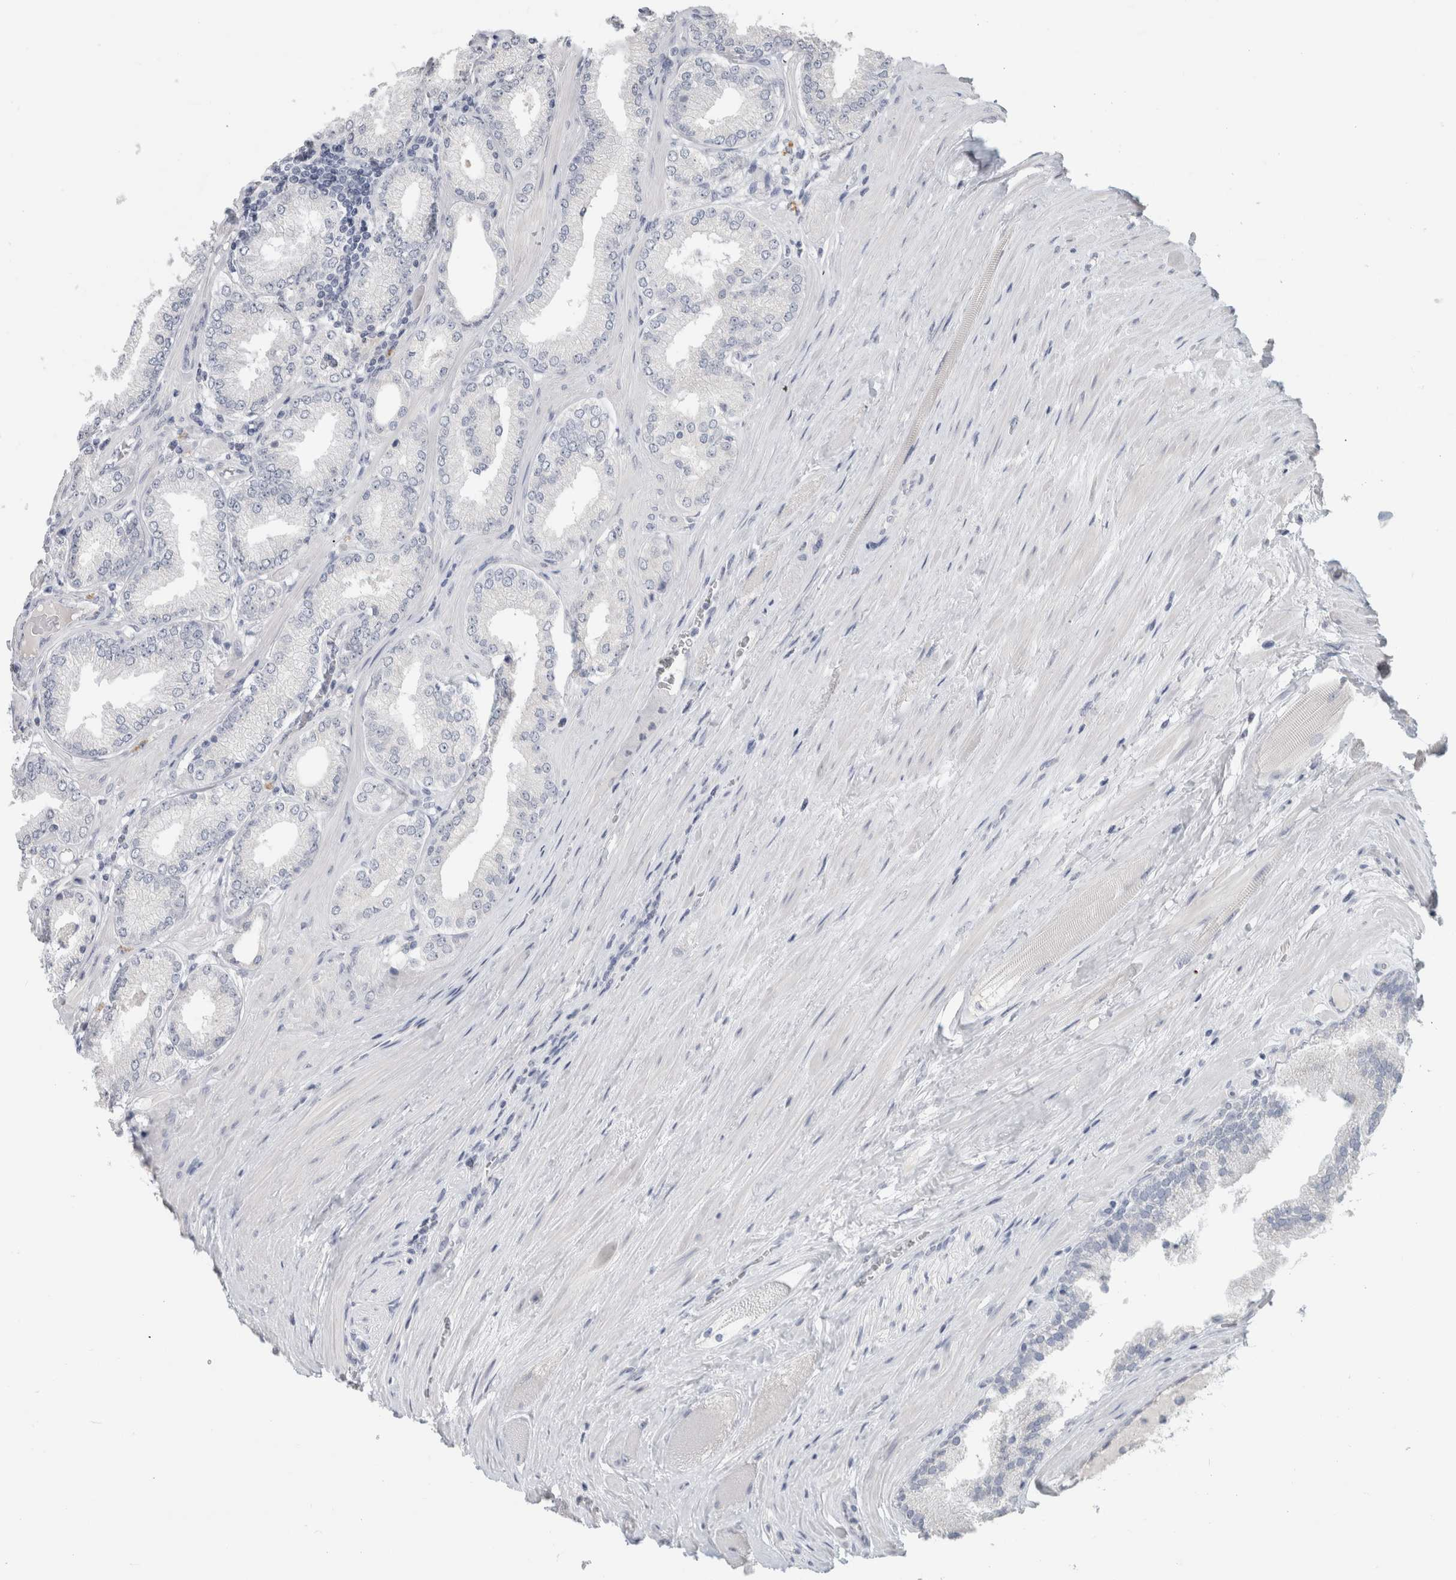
{"staining": {"intensity": "negative", "quantity": "none", "location": "none"}, "tissue": "prostate cancer", "cell_type": "Tumor cells", "image_type": "cancer", "snomed": [{"axis": "morphology", "description": "Adenocarcinoma, Low grade"}, {"axis": "topography", "description": "Prostate"}], "caption": "Protein analysis of prostate cancer (low-grade adenocarcinoma) reveals no significant staining in tumor cells. Brightfield microscopy of immunohistochemistry (IHC) stained with DAB (brown) and hematoxylin (blue), captured at high magnification.", "gene": "BCAN", "patient": {"sex": "male", "age": 62}}